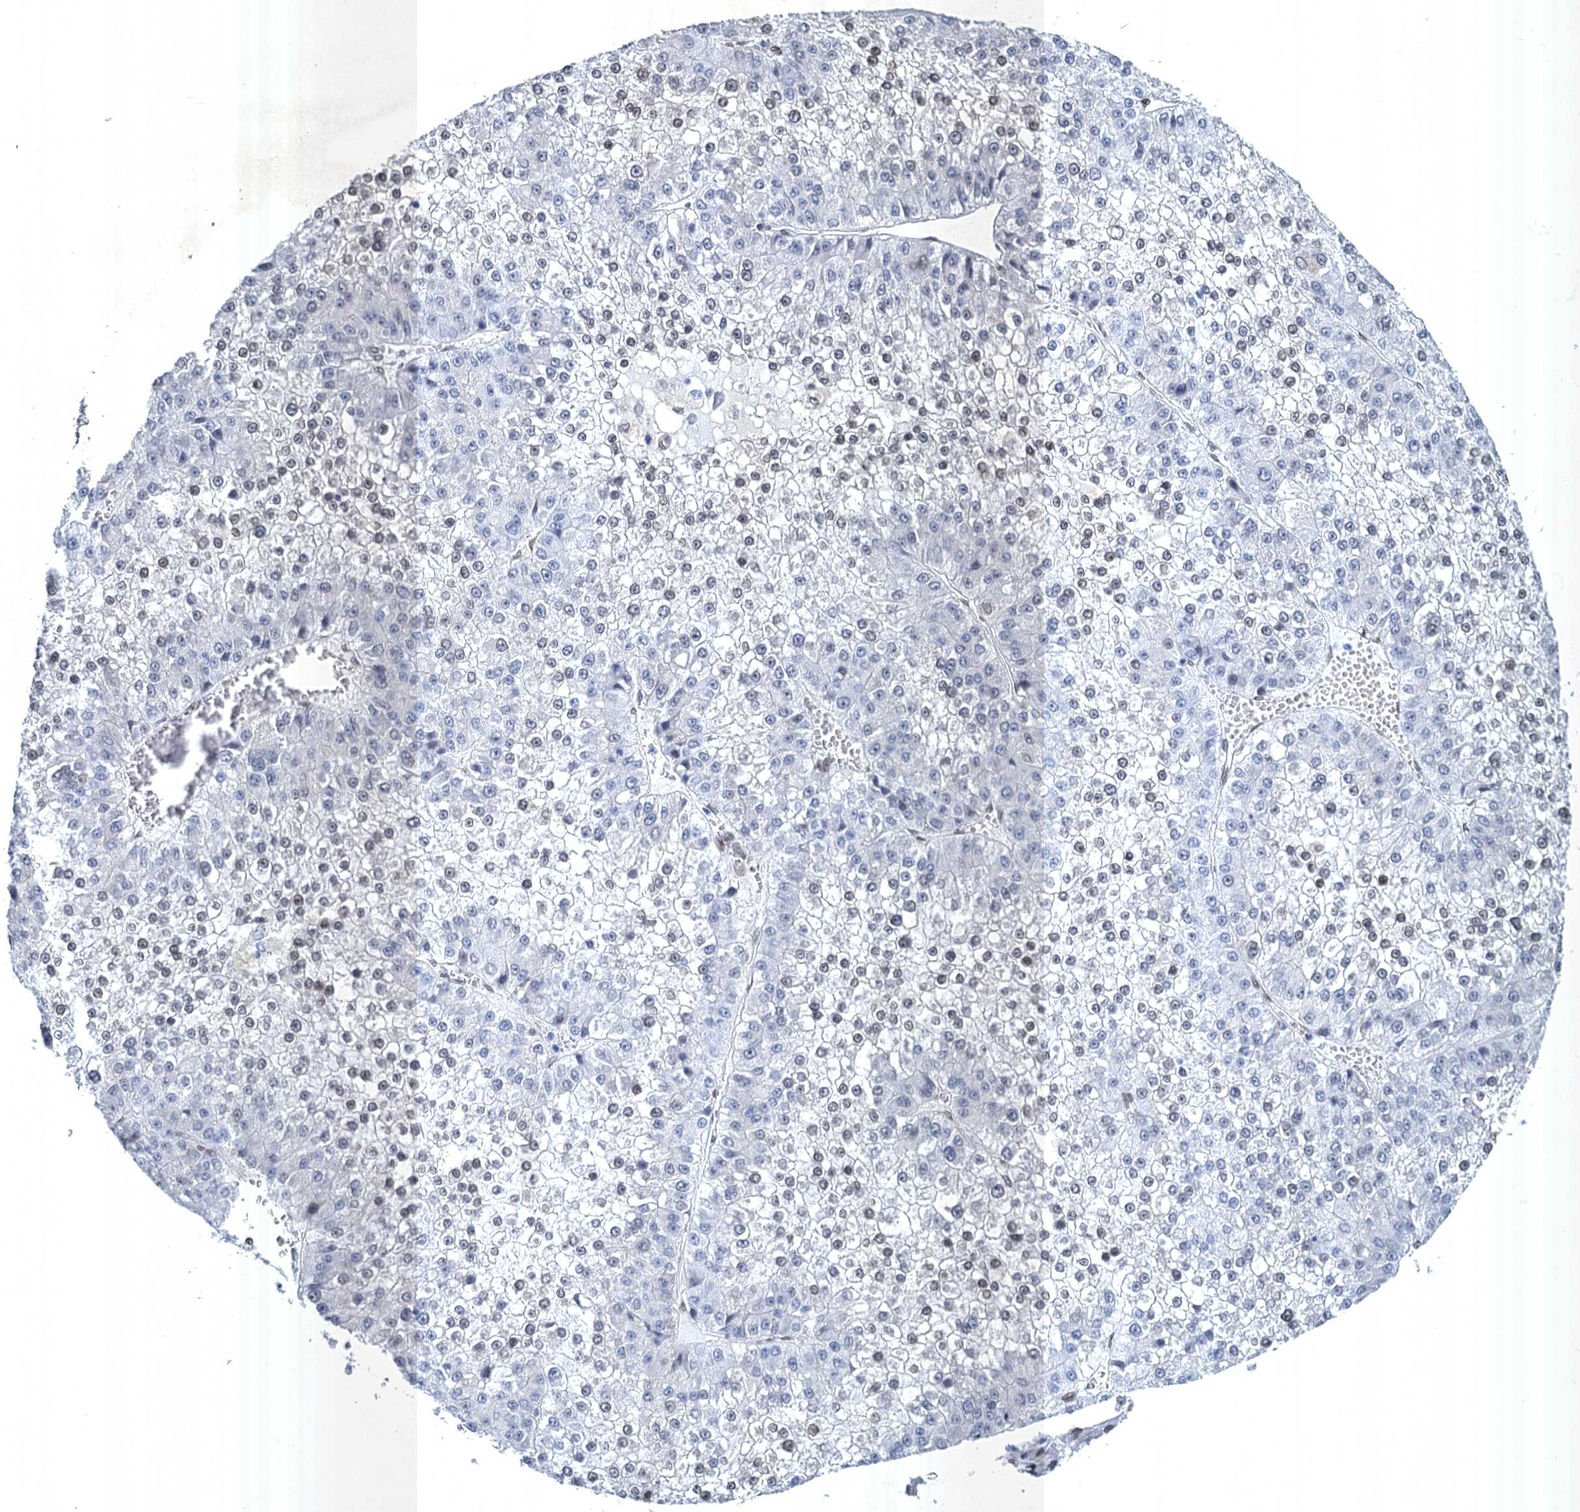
{"staining": {"intensity": "weak", "quantity": "25%-75%", "location": "nuclear"}, "tissue": "liver cancer", "cell_type": "Tumor cells", "image_type": "cancer", "snomed": [{"axis": "morphology", "description": "Carcinoma, Hepatocellular, NOS"}, {"axis": "topography", "description": "Liver"}], "caption": "Protein staining by immunohistochemistry (IHC) reveals weak nuclear expression in approximately 25%-75% of tumor cells in liver cancer (hepatocellular carcinoma).", "gene": "PRSS35", "patient": {"sex": "female", "age": 73}}